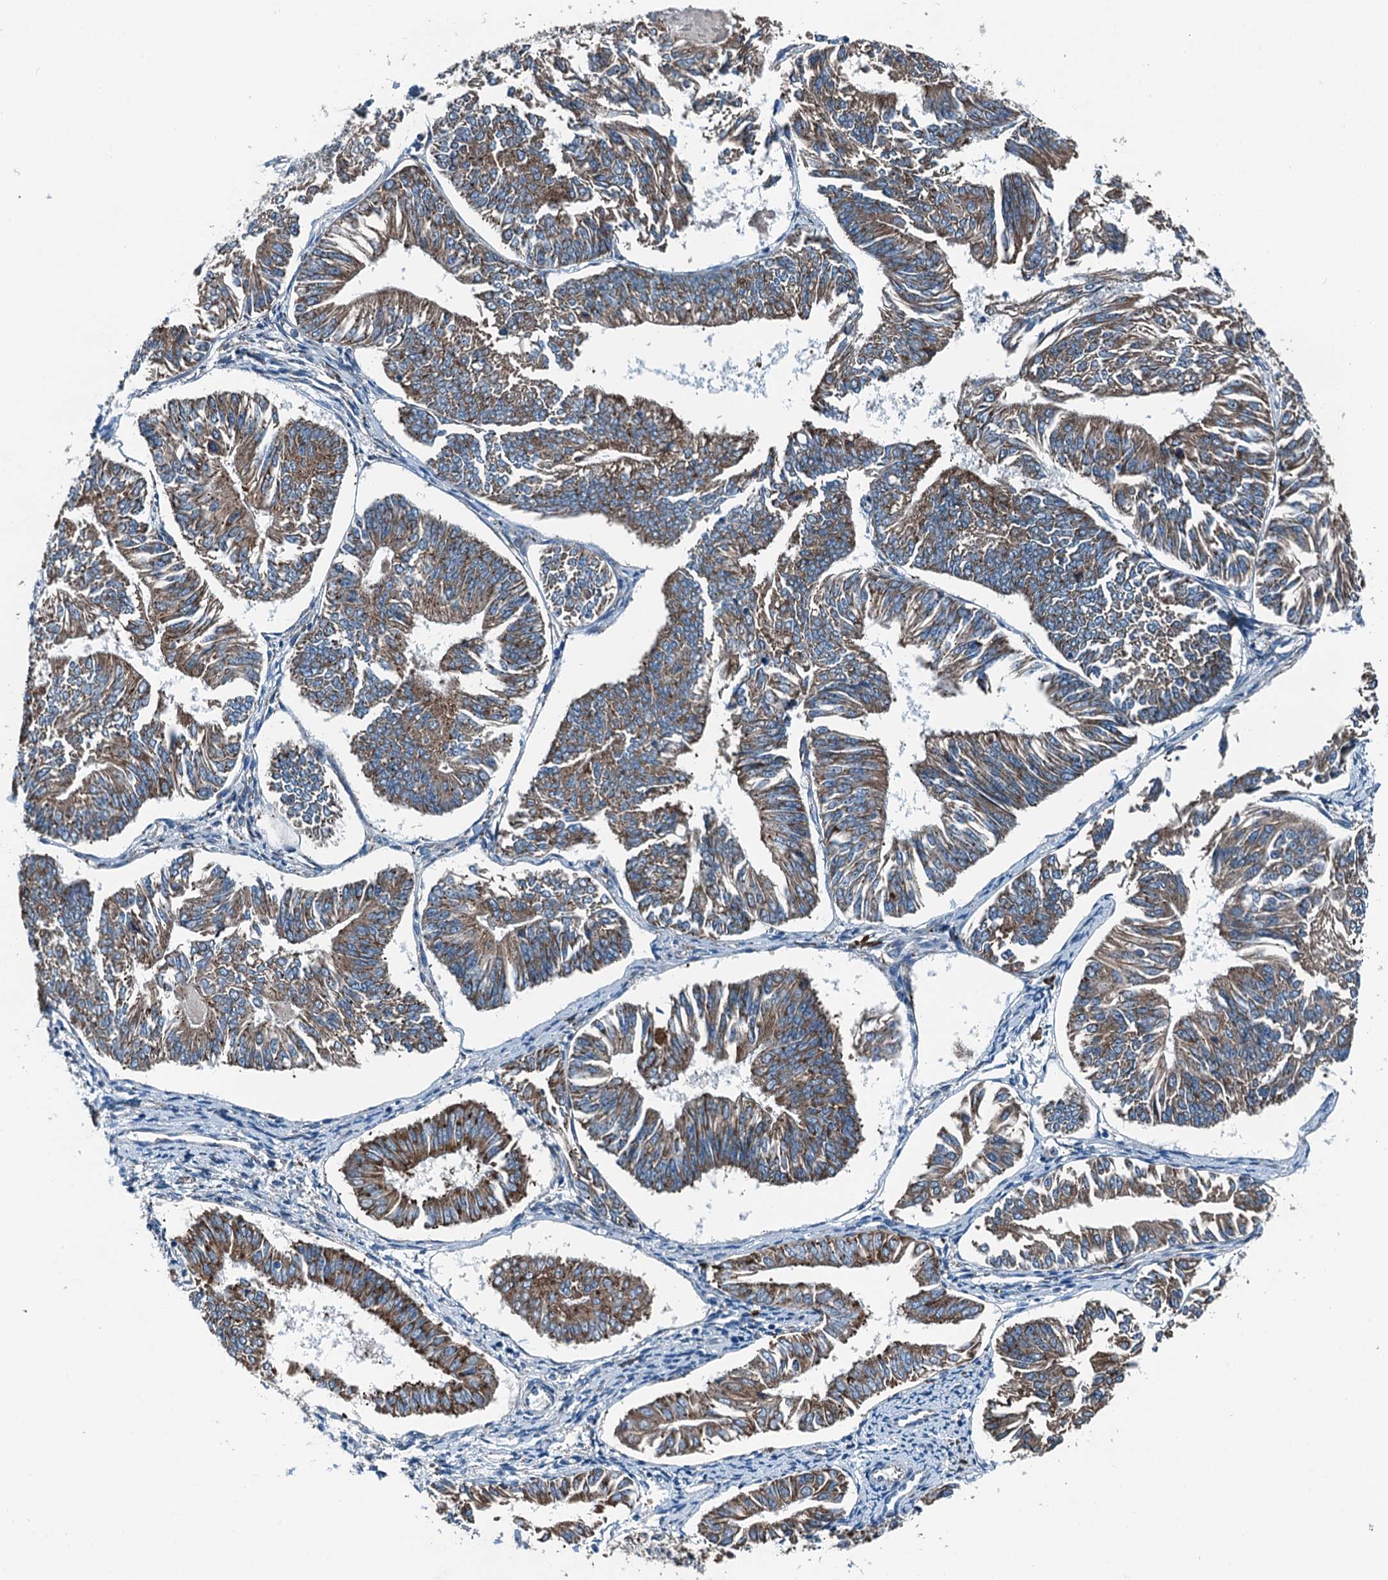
{"staining": {"intensity": "moderate", "quantity": ">75%", "location": "cytoplasmic/membranous"}, "tissue": "endometrial cancer", "cell_type": "Tumor cells", "image_type": "cancer", "snomed": [{"axis": "morphology", "description": "Adenocarcinoma, NOS"}, {"axis": "topography", "description": "Endometrium"}], "caption": "Endometrial cancer (adenocarcinoma) stained for a protein displays moderate cytoplasmic/membranous positivity in tumor cells.", "gene": "TAMALIN", "patient": {"sex": "female", "age": 58}}